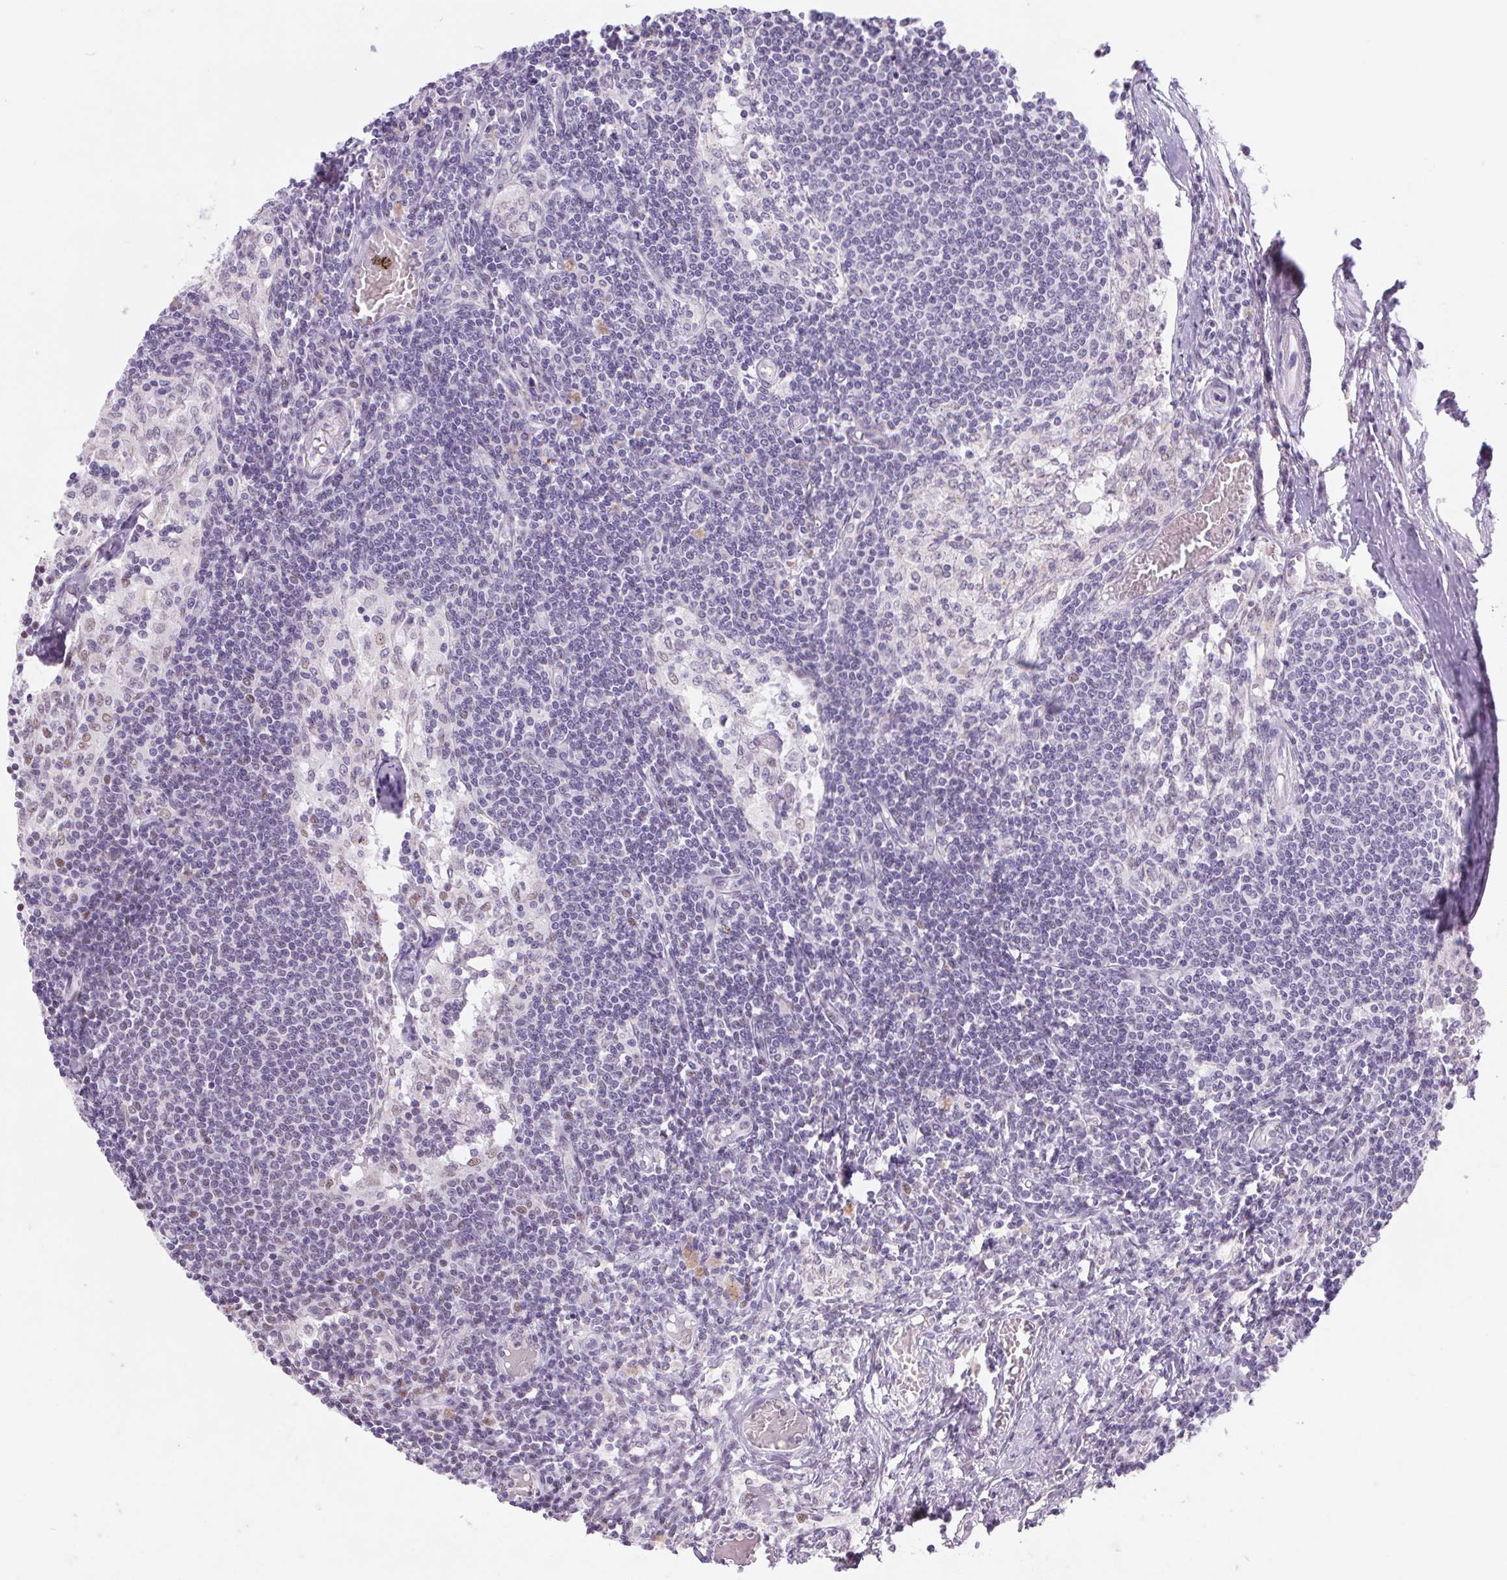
{"staining": {"intensity": "negative", "quantity": "none", "location": "none"}, "tissue": "lymph node", "cell_type": "Germinal center cells", "image_type": "normal", "snomed": [{"axis": "morphology", "description": "Normal tissue, NOS"}, {"axis": "topography", "description": "Lymph node"}], "caption": "IHC of benign lymph node exhibits no staining in germinal center cells. (Brightfield microscopy of DAB immunohistochemistry at high magnification).", "gene": "DPPA5", "patient": {"sex": "female", "age": 69}}